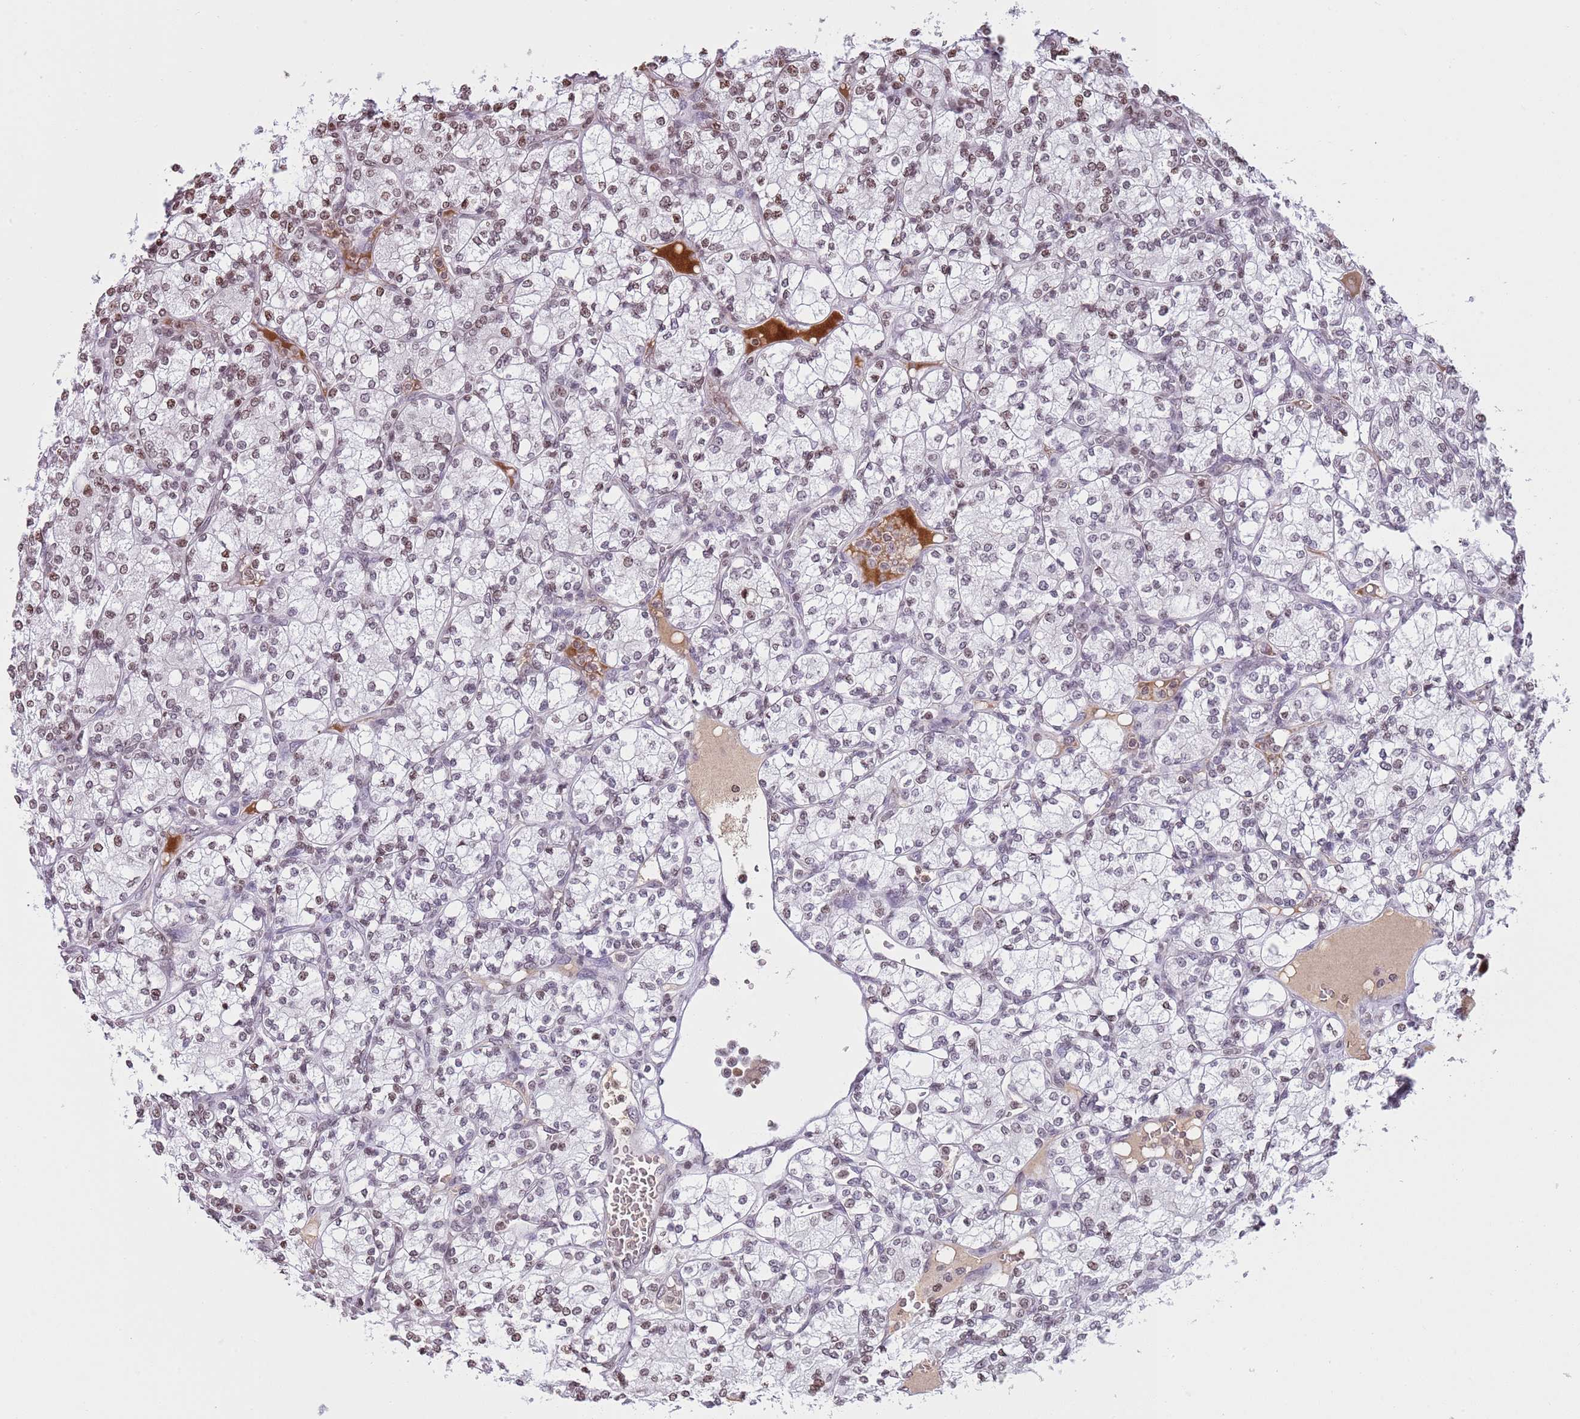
{"staining": {"intensity": "moderate", "quantity": "<25%", "location": "nuclear"}, "tissue": "renal cancer", "cell_type": "Tumor cells", "image_type": "cancer", "snomed": [{"axis": "morphology", "description": "Adenocarcinoma, NOS"}, {"axis": "topography", "description": "Kidney"}], "caption": "The immunohistochemical stain shows moderate nuclear expression in tumor cells of renal adenocarcinoma tissue. Immunohistochemistry stains the protein of interest in brown and the nuclei are stained blue.", "gene": "KPNA3", "patient": {"sex": "male", "age": 77}}